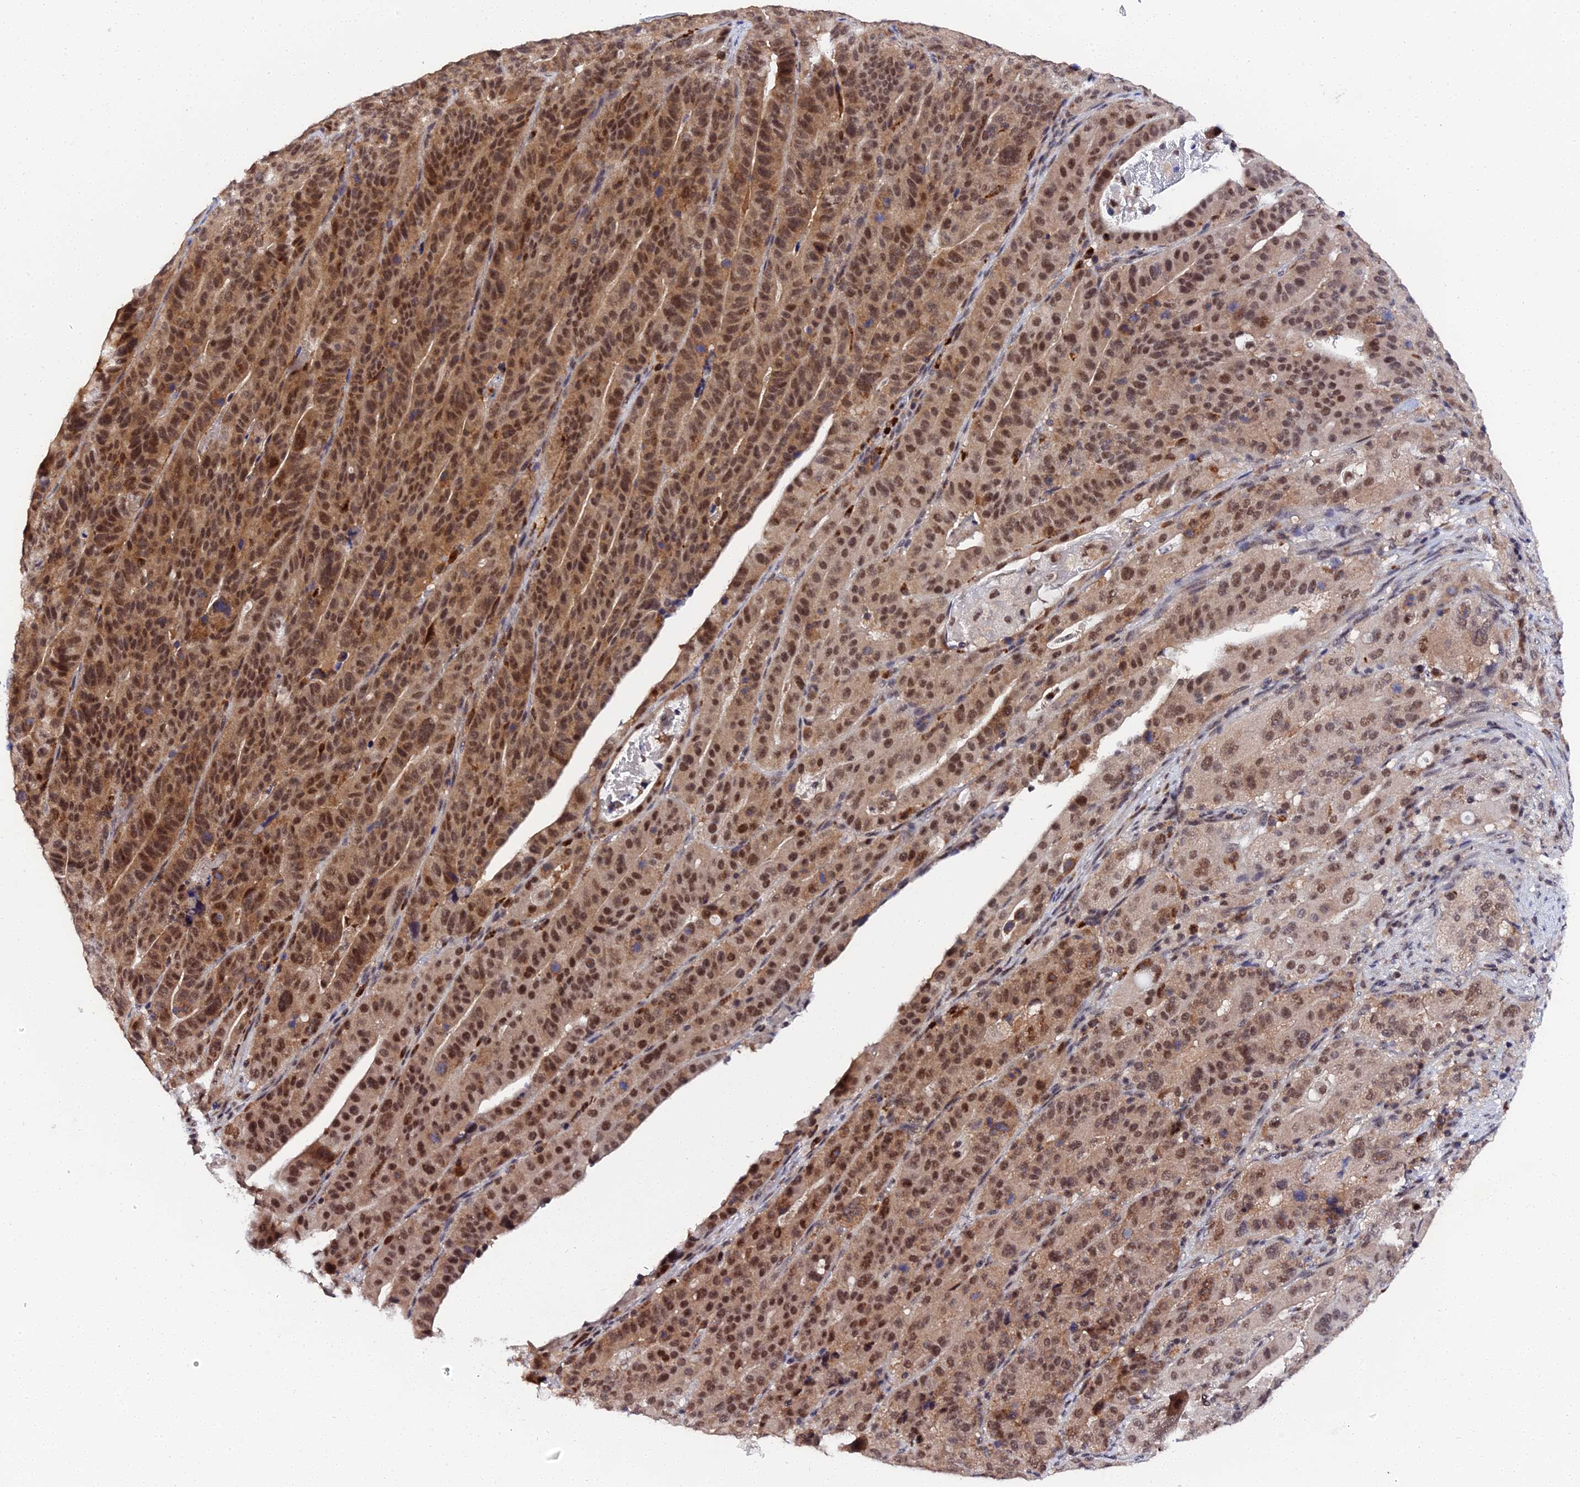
{"staining": {"intensity": "strong", "quantity": ">75%", "location": "cytoplasmic/membranous,nuclear"}, "tissue": "stomach cancer", "cell_type": "Tumor cells", "image_type": "cancer", "snomed": [{"axis": "morphology", "description": "Adenocarcinoma, NOS"}, {"axis": "topography", "description": "Stomach"}], "caption": "Protein positivity by immunohistochemistry (IHC) demonstrates strong cytoplasmic/membranous and nuclear positivity in approximately >75% of tumor cells in stomach cancer (adenocarcinoma).", "gene": "MAGOHB", "patient": {"sex": "male", "age": 48}}